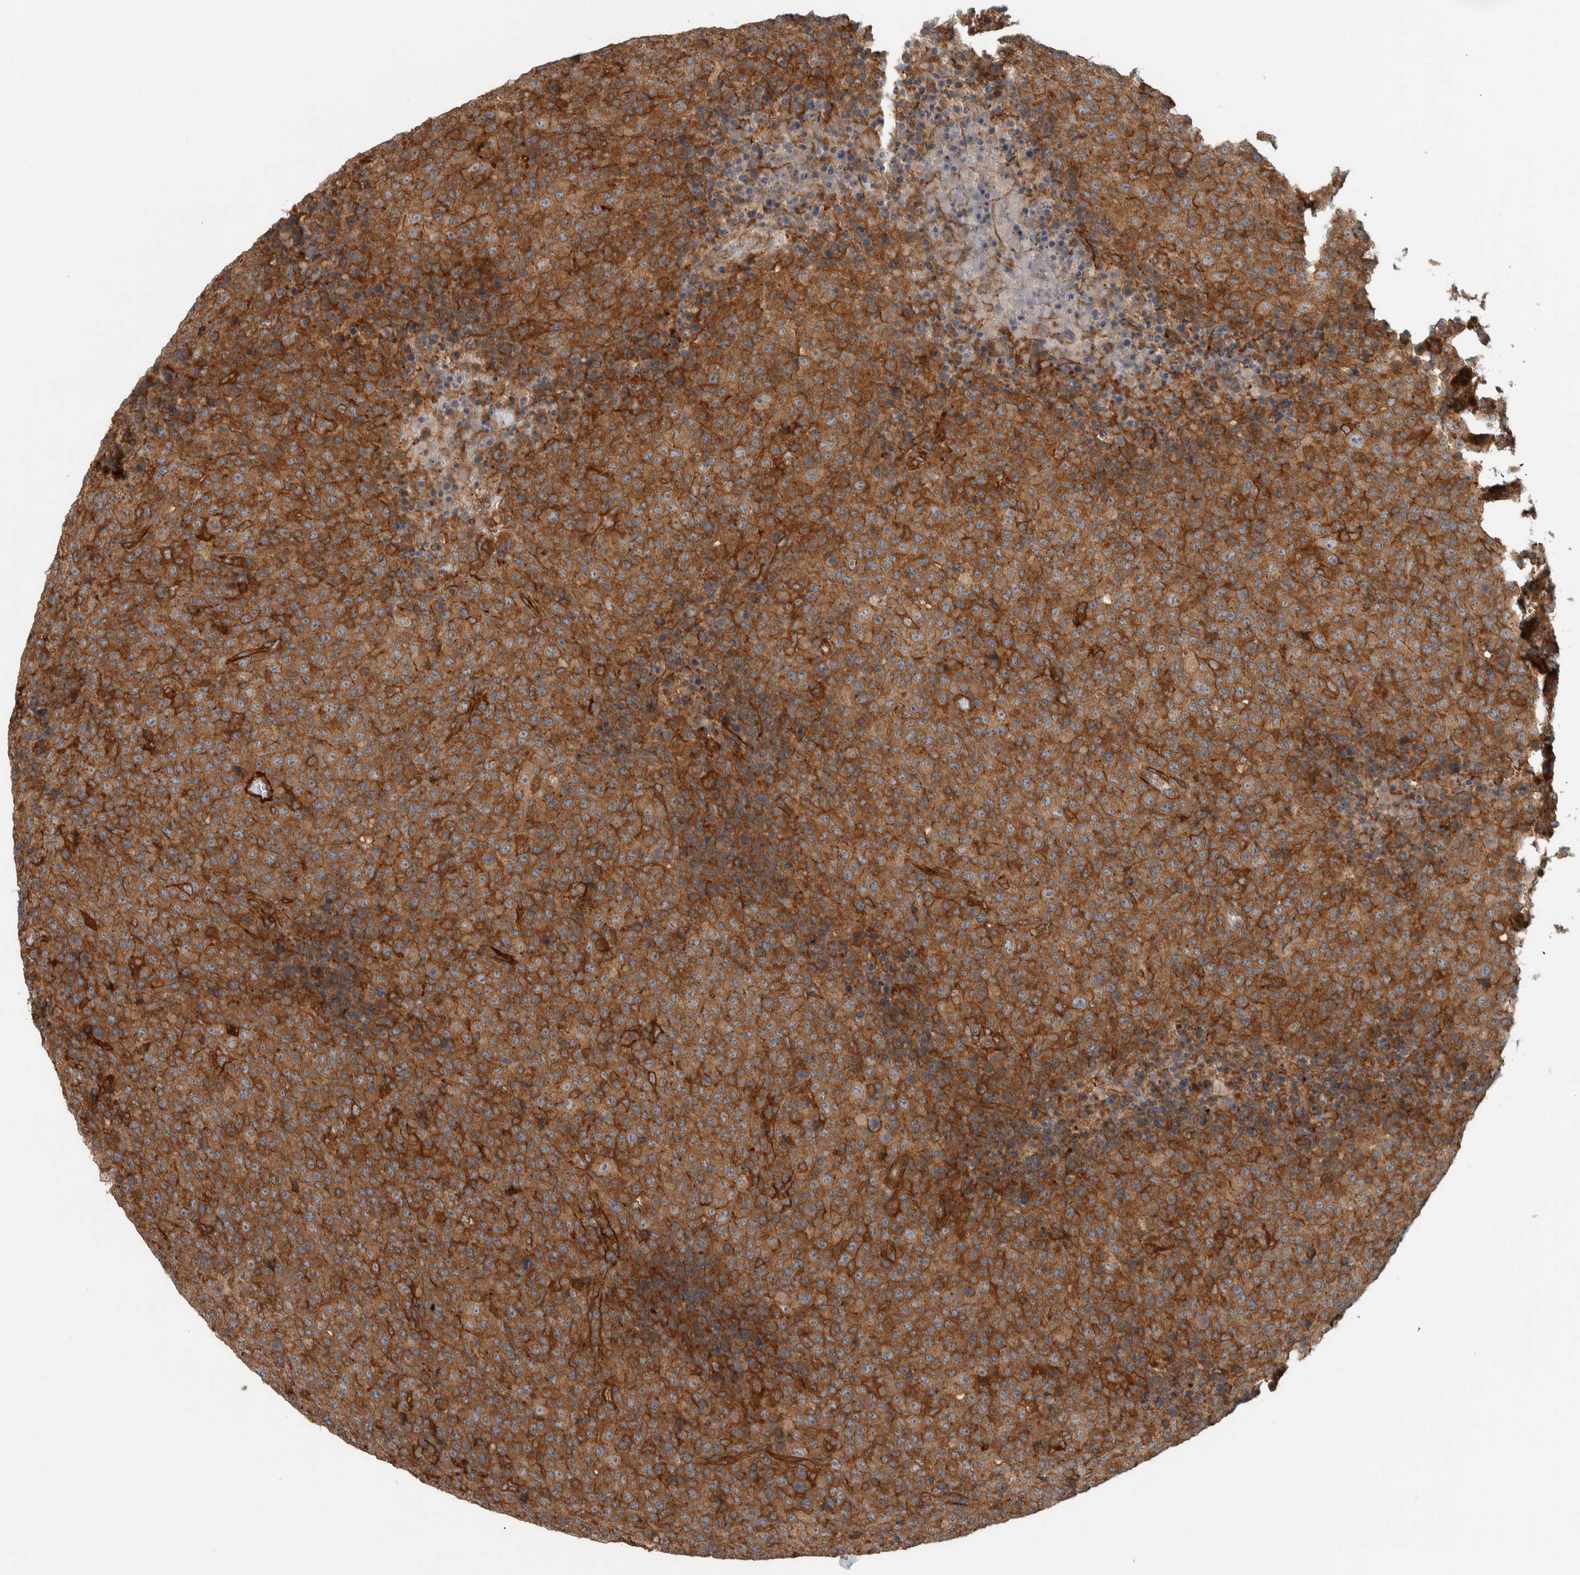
{"staining": {"intensity": "strong", "quantity": ">75%", "location": "cytoplasmic/membranous"}, "tissue": "lymphoma", "cell_type": "Tumor cells", "image_type": "cancer", "snomed": [{"axis": "morphology", "description": "Malignant lymphoma, non-Hodgkin's type, High grade"}, {"axis": "topography", "description": "Lymph node"}], "caption": "High-grade malignant lymphoma, non-Hodgkin's type was stained to show a protein in brown. There is high levels of strong cytoplasmic/membranous expression in approximately >75% of tumor cells.", "gene": "MPRIP", "patient": {"sex": "male", "age": 13}}